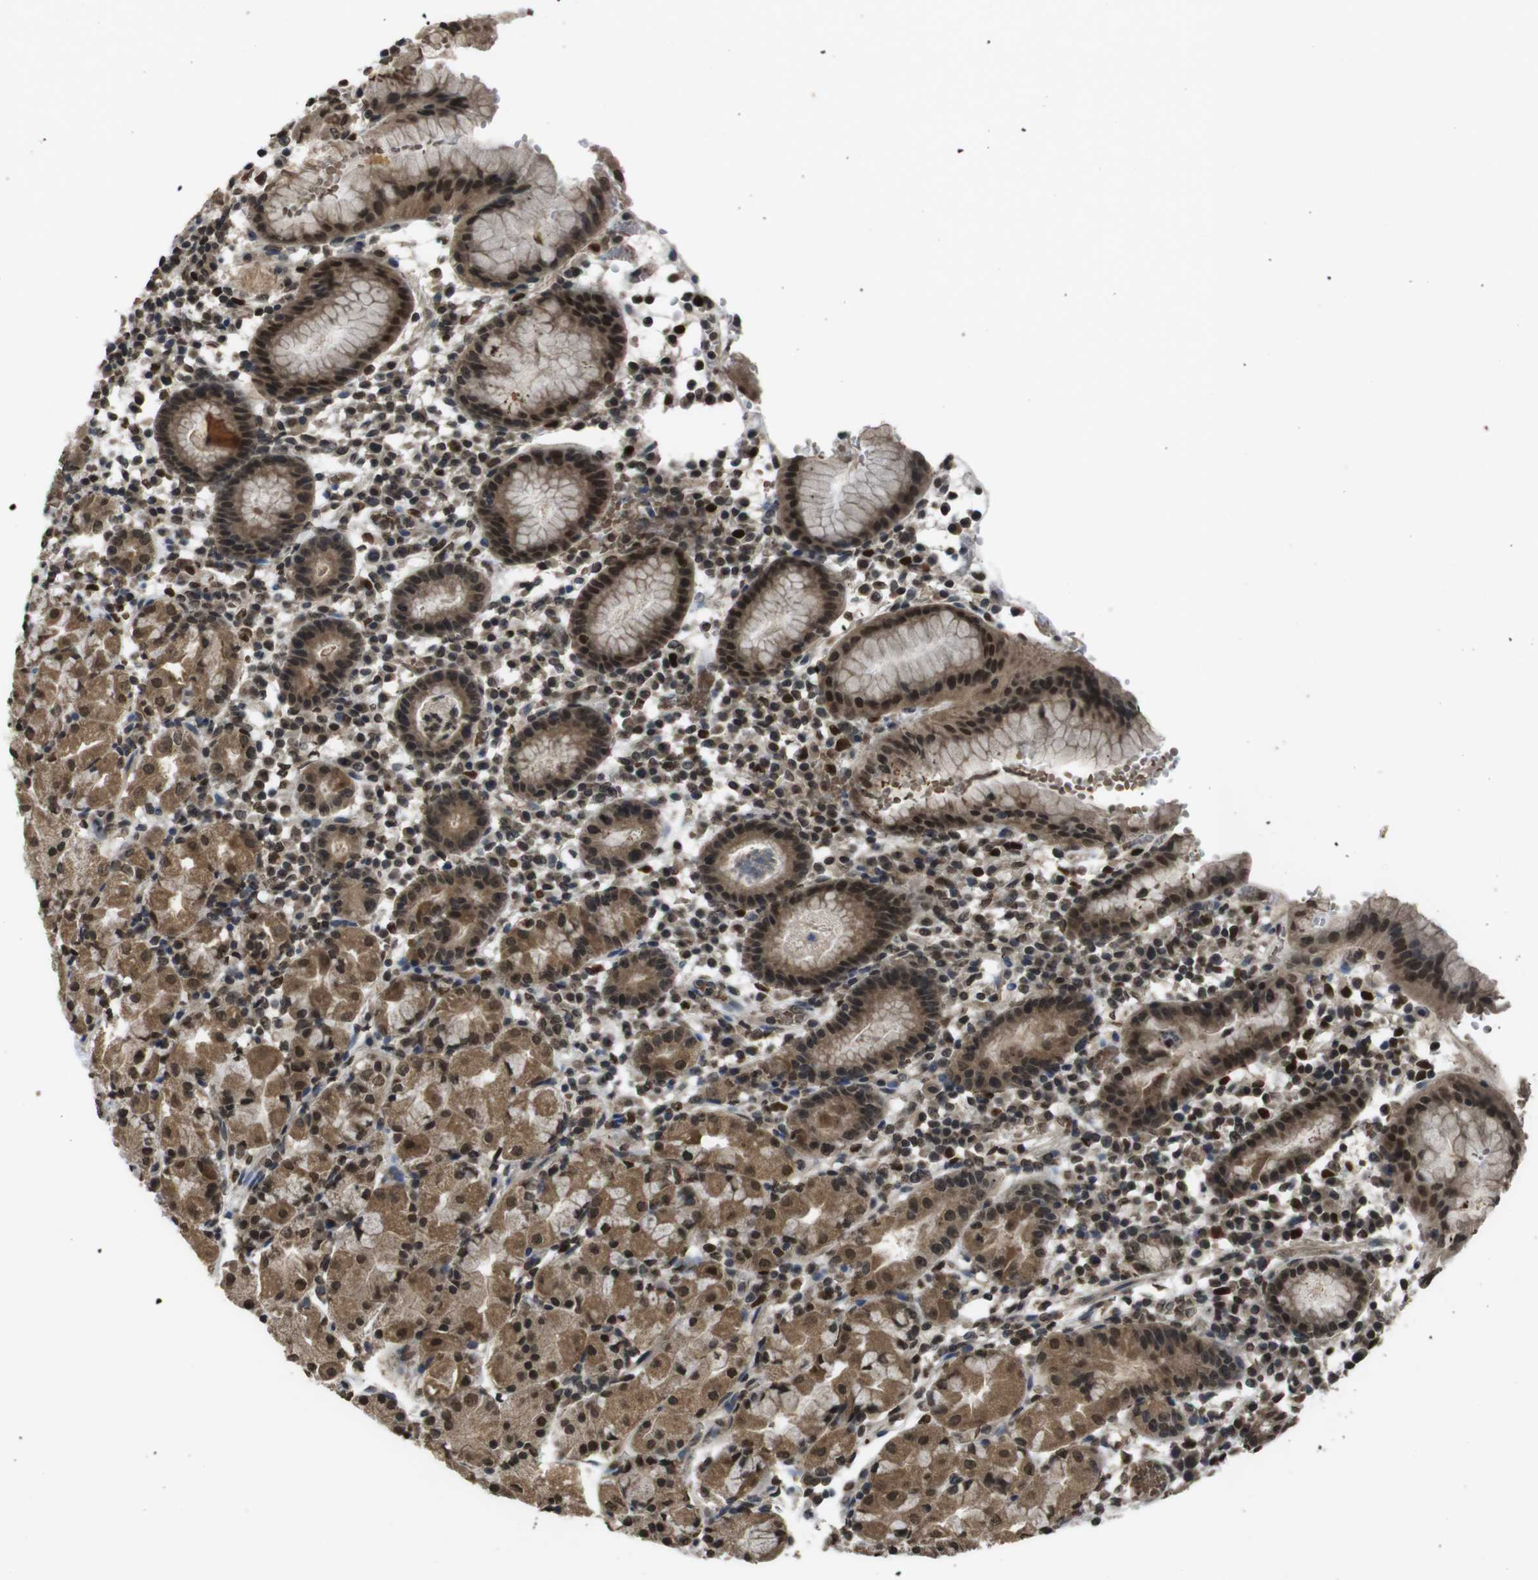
{"staining": {"intensity": "strong", "quantity": ">75%", "location": "cytoplasmic/membranous,nuclear"}, "tissue": "stomach", "cell_type": "Glandular cells", "image_type": "normal", "snomed": [{"axis": "morphology", "description": "Normal tissue, NOS"}, {"axis": "topography", "description": "Stomach"}, {"axis": "topography", "description": "Stomach, lower"}], "caption": "High-power microscopy captured an immunohistochemistry image of benign stomach, revealing strong cytoplasmic/membranous,nuclear positivity in about >75% of glandular cells.", "gene": "MAF", "patient": {"sex": "female", "age": 75}}